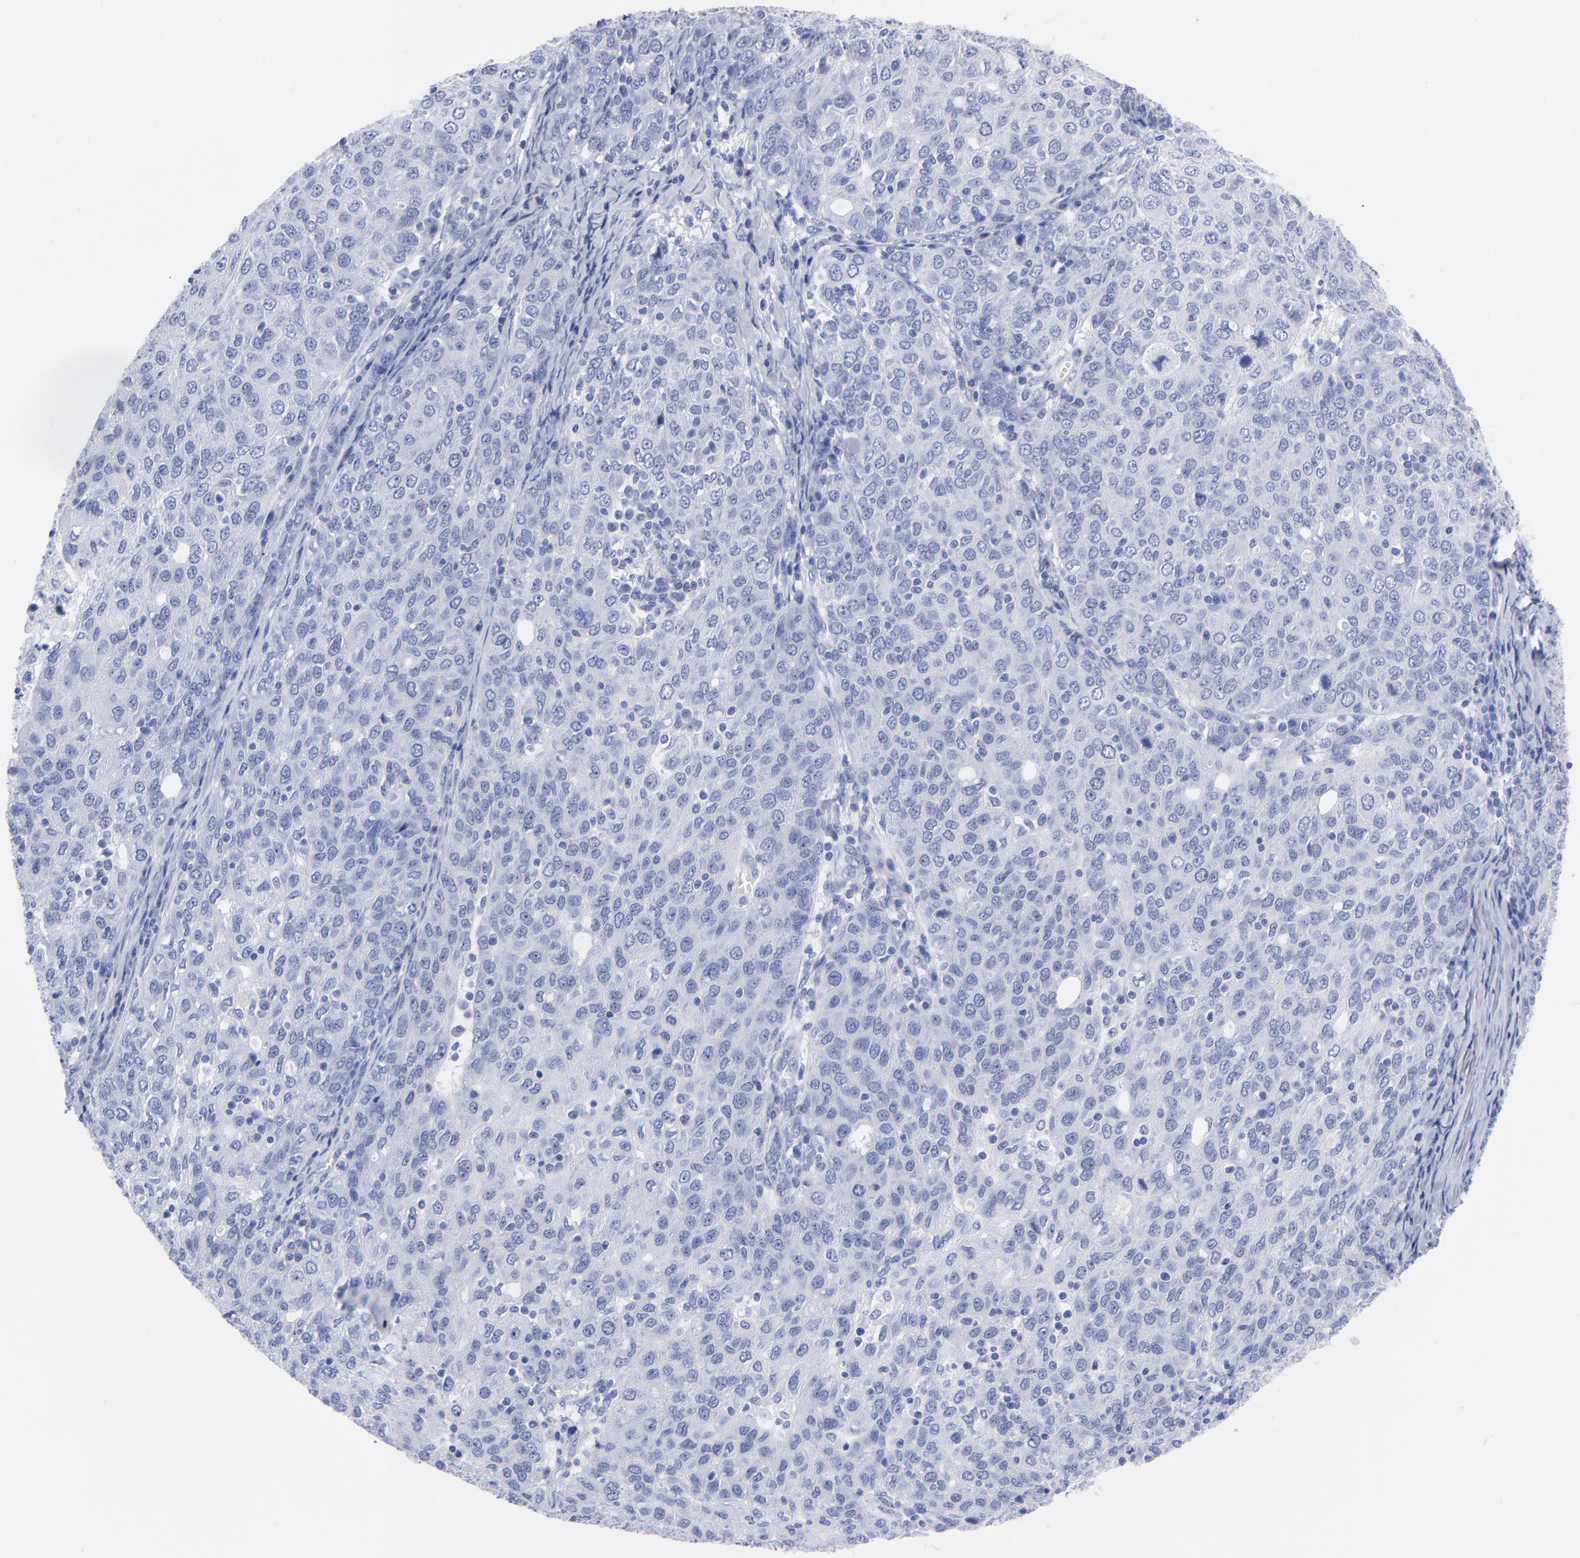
{"staining": {"intensity": "negative", "quantity": "none", "location": "none"}, "tissue": "ovarian cancer", "cell_type": "Tumor cells", "image_type": "cancer", "snomed": [{"axis": "morphology", "description": "Carcinoma, endometroid"}, {"axis": "topography", "description": "Ovary"}], "caption": "DAB (3,3'-diaminobenzidine) immunohistochemical staining of human ovarian endometroid carcinoma shows no significant positivity in tumor cells.", "gene": "ACY1", "patient": {"sex": "female", "age": 50}}